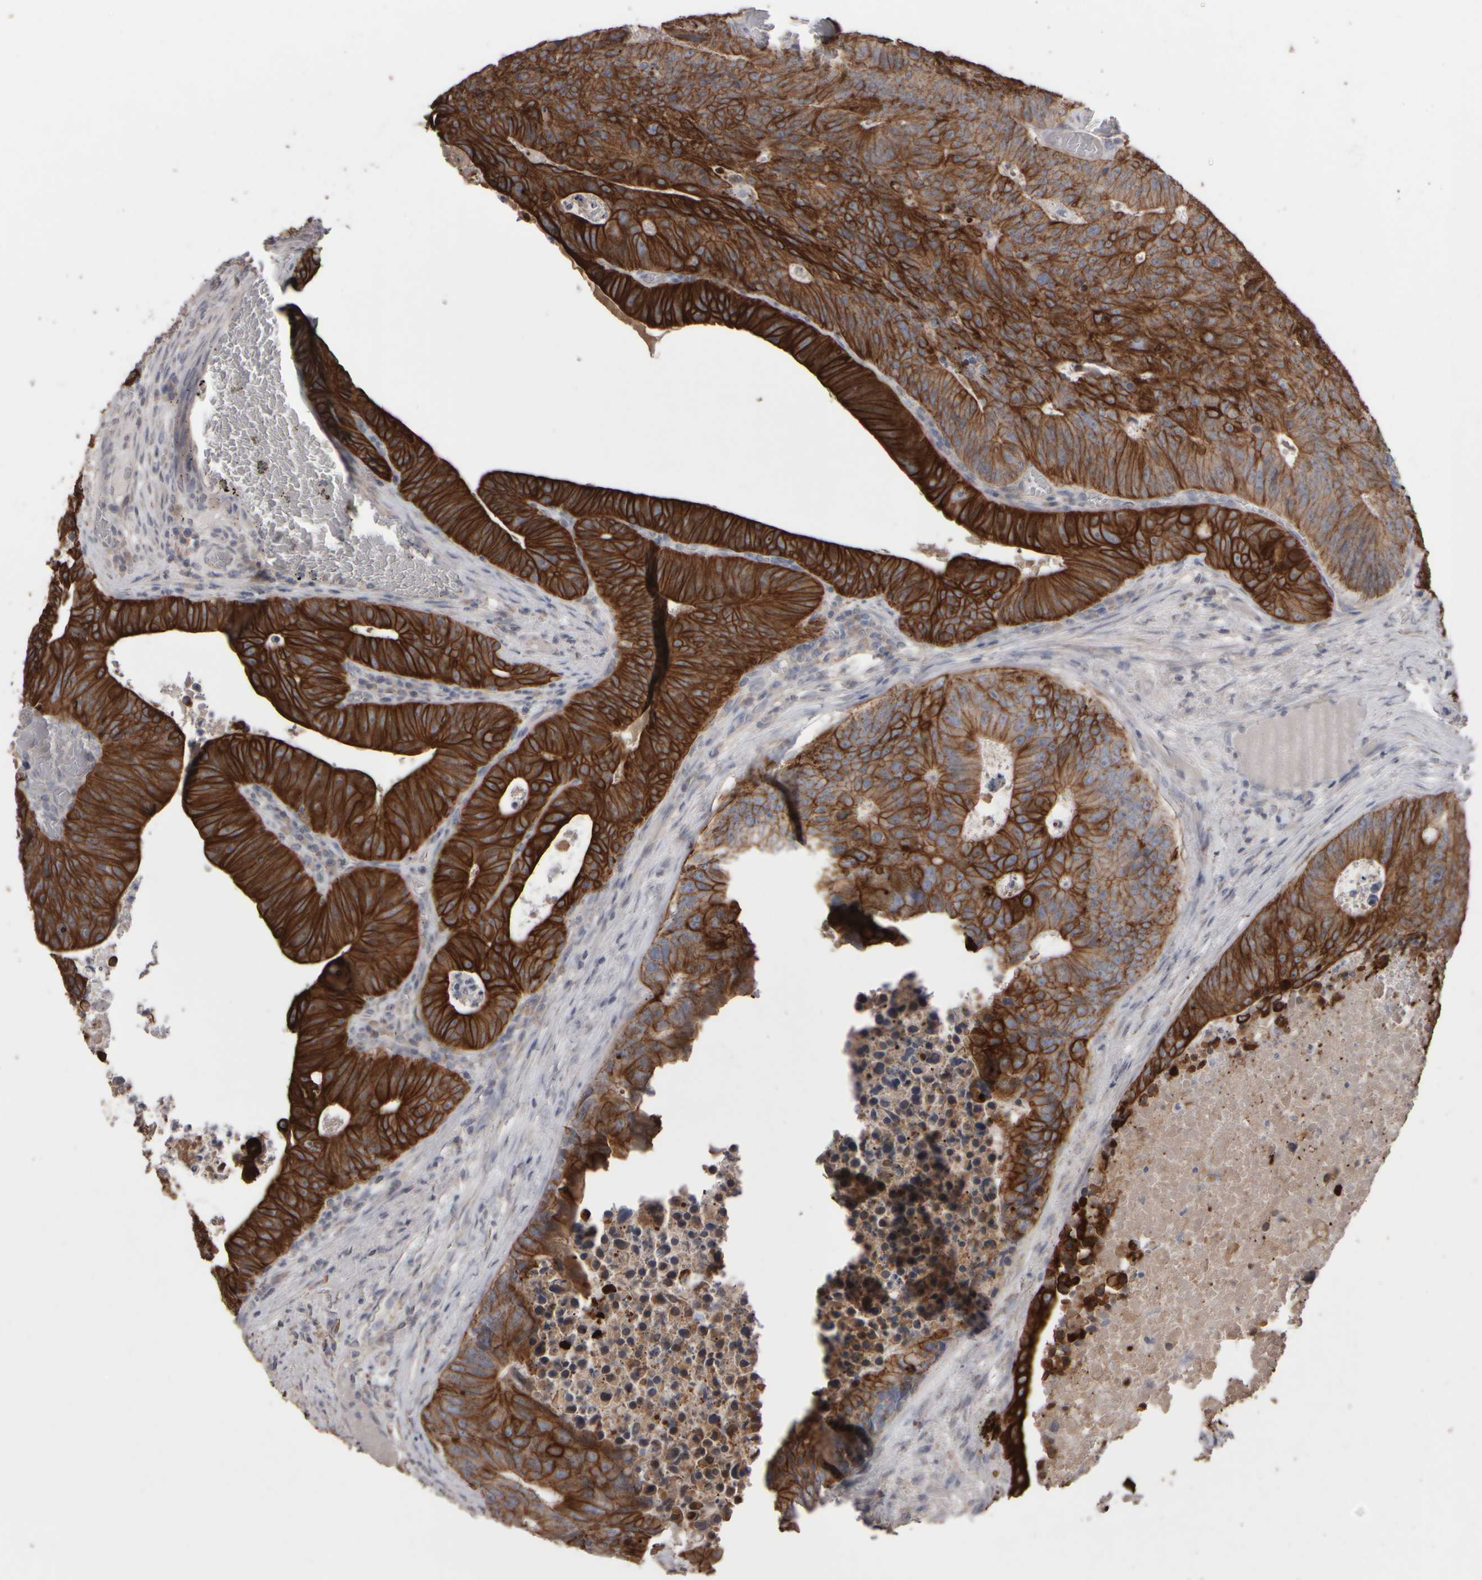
{"staining": {"intensity": "strong", "quantity": ">75%", "location": "cytoplasmic/membranous"}, "tissue": "colorectal cancer", "cell_type": "Tumor cells", "image_type": "cancer", "snomed": [{"axis": "morphology", "description": "Adenocarcinoma, NOS"}, {"axis": "topography", "description": "Colon"}], "caption": "Colorectal cancer (adenocarcinoma) stained with immunohistochemistry demonstrates strong cytoplasmic/membranous staining in about >75% of tumor cells.", "gene": "EPHX2", "patient": {"sex": "male", "age": 87}}